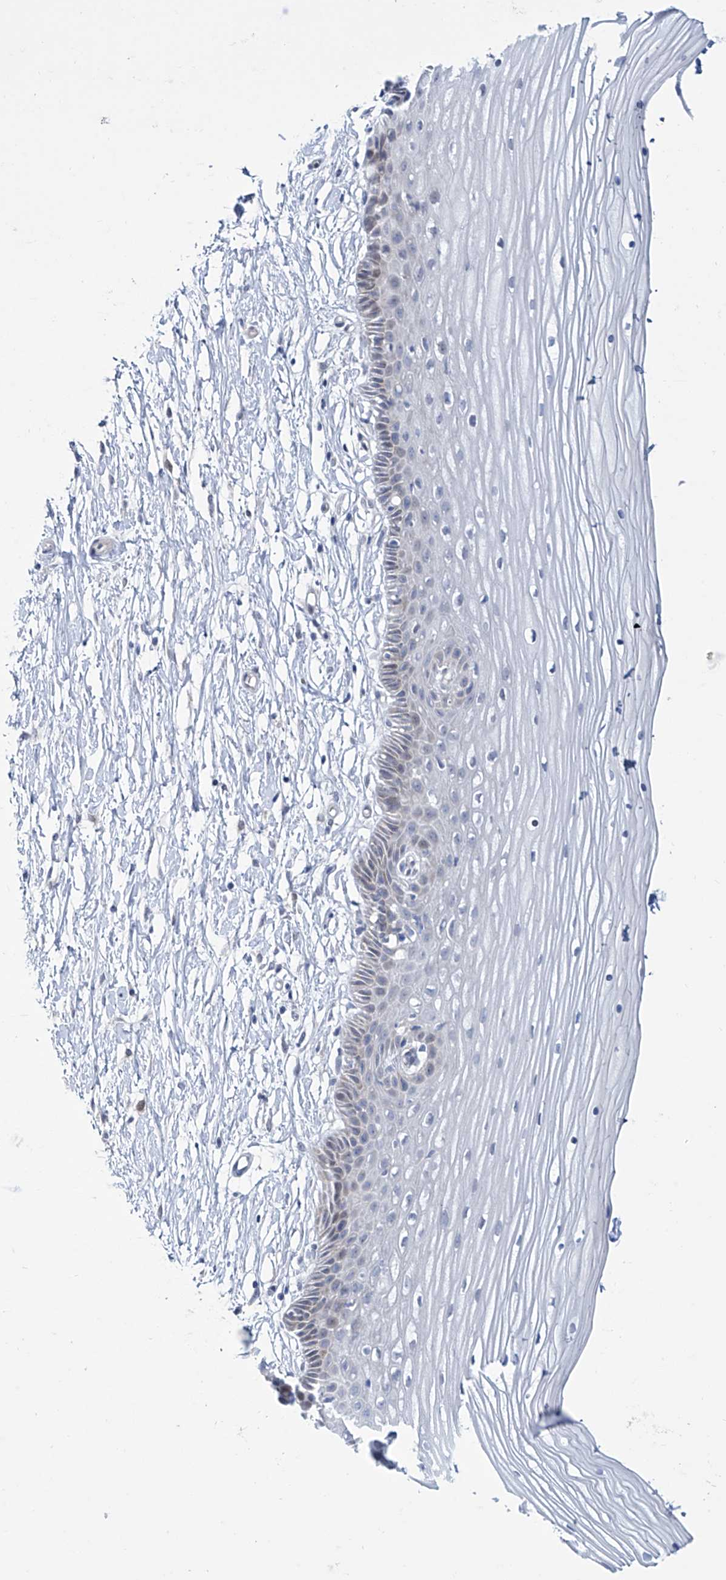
{"staining": {"intensity": "negative", "quantity": "none", "location": "none"}, "tissue": "vagina", "cell_type": "Squamous epithelial cells", "image_type": "normal", "snomed": [{"axis": "morphology", "description": "Normal tissue, NOS"}, {"axis": "topography", "description": "Vagina"}, {"axis": "topography", "description": "Cervix"}], "caption": "Immunohistochemistry (IHC) of benign vagina displays no positivity in squamous epithelial cells.", "gene": "TRIM60", "patient": {"sex": "female", "age": 40}}